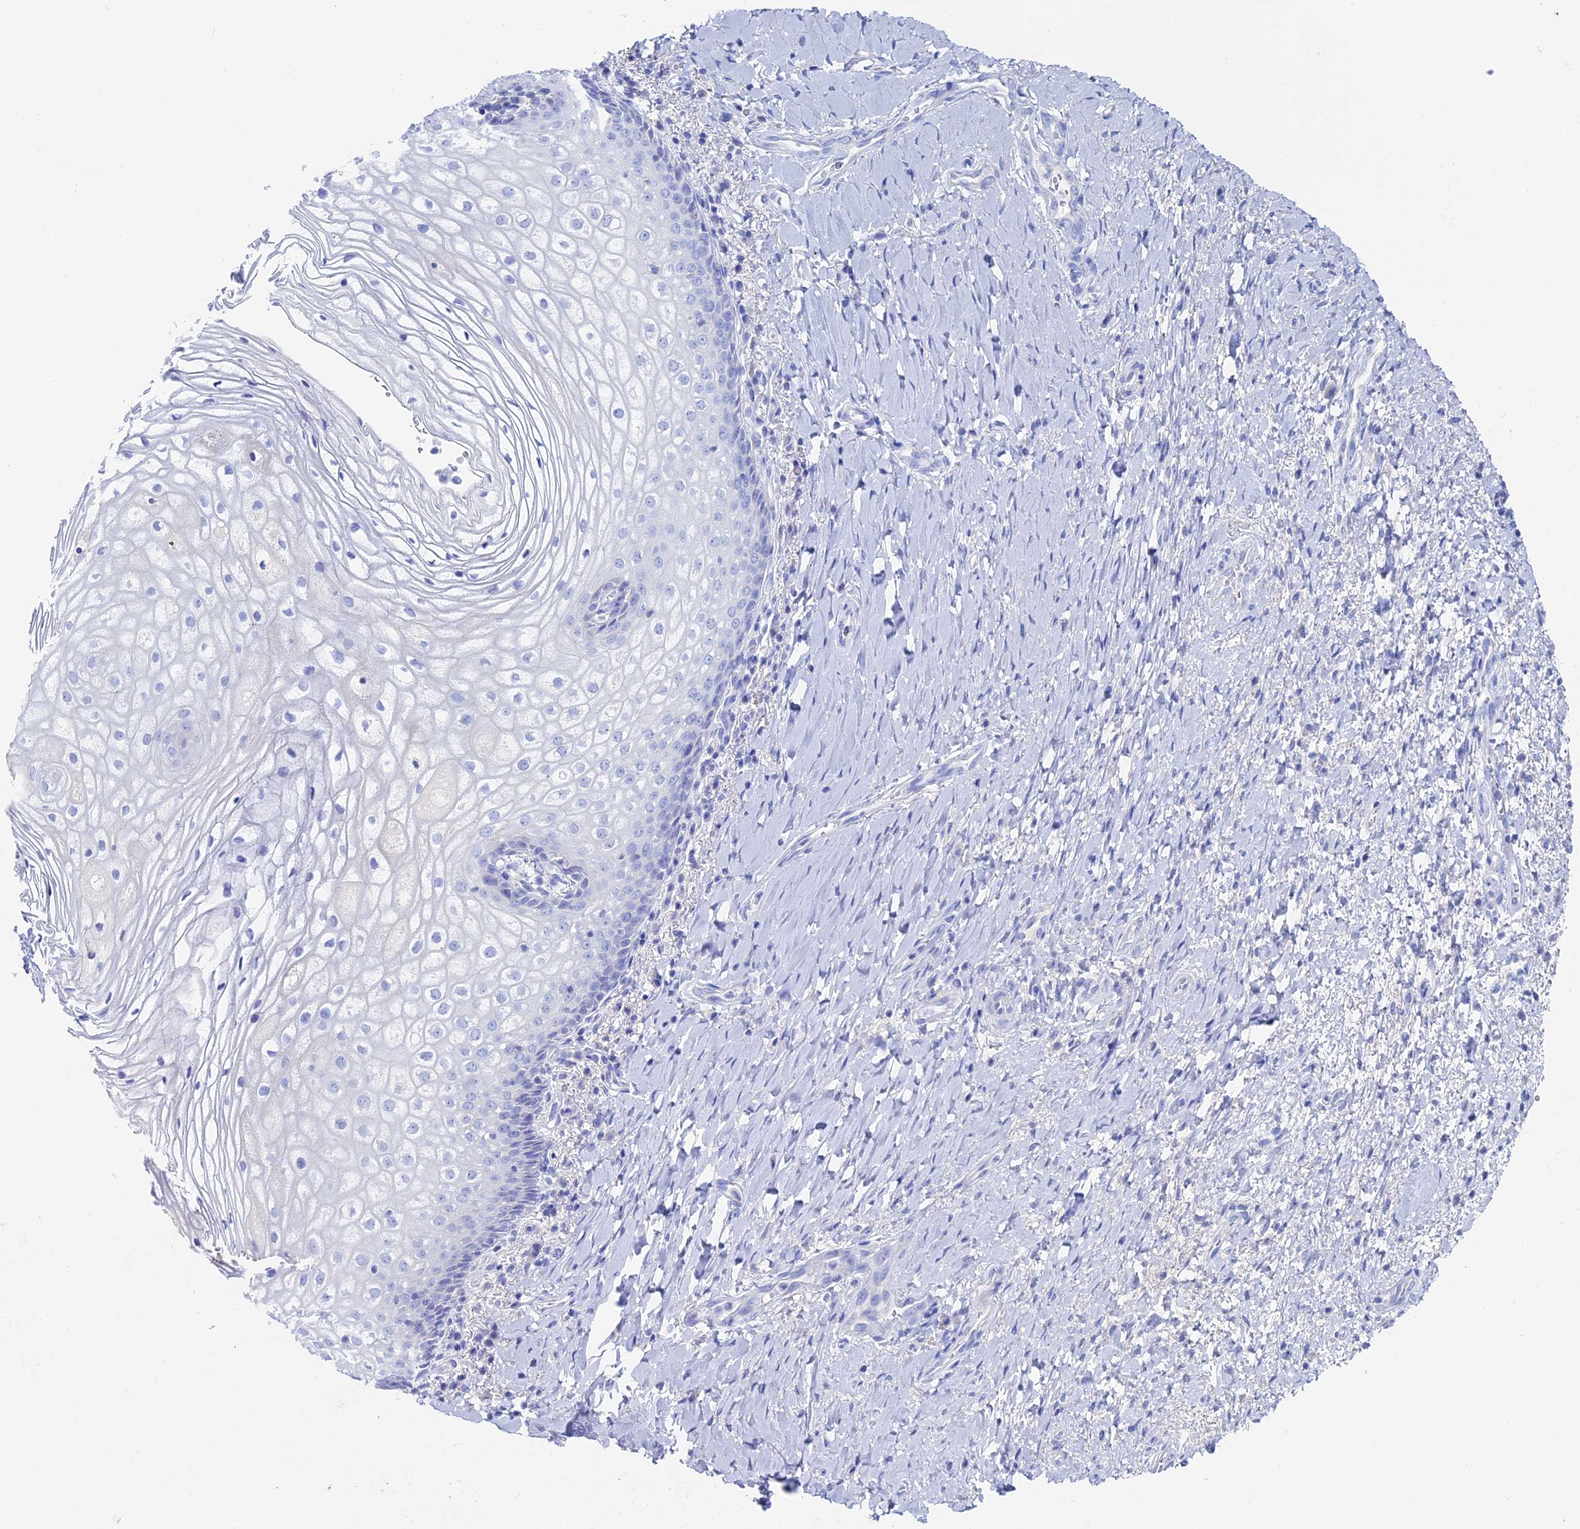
{"staining": {"intensity": "negative", "quantity": "none", "location": "none"}, "tissue": "vagina", "cell_type": "Squamous epithelial cells", "image_type": "normal", "snomed": [{"axis": "morphology", "description": "Normal tissue, NOS"}, {"axis": "topography", "description": "Vagina"}], "caption": "Immunohistochemistry (IHC) micrograph of normal vagina: human vagina stained with DAB (3,3'-diaminobenzidine) displays no significant protein positivity in squamous epithelial cells. Brightfield microscopy of immunohistochemistry stained with DAB (brown) and hematoxylin (blue), captured at high magnification.", "gene": "UNC119", "patient": {"sex": "female", "age": 60}}